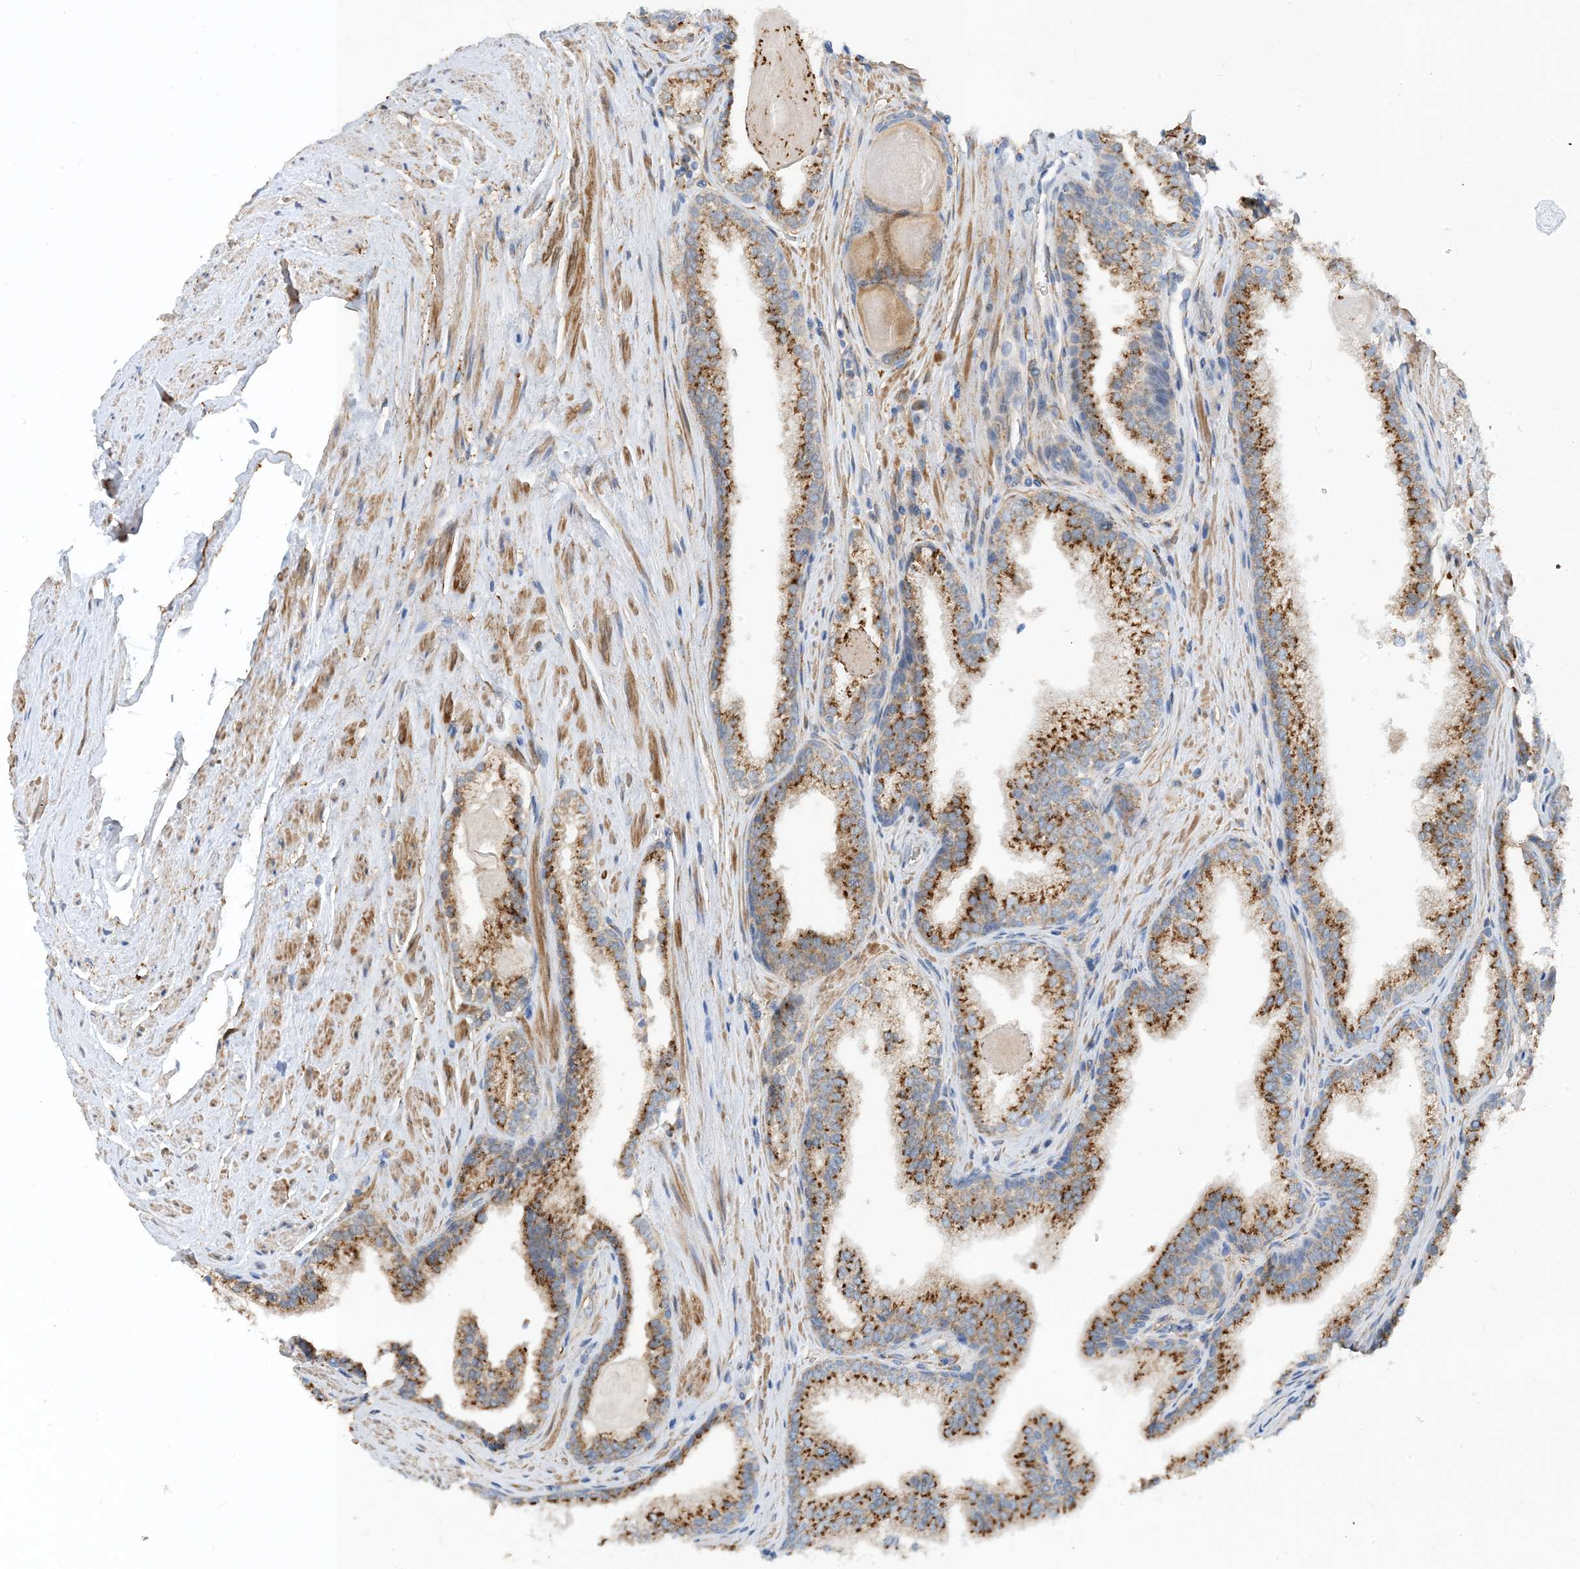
{"staining": {"intensity": "moderate", "quantity": ">75%", "location": "cytoplasmic/membranous"}, "tissue": "prostate cancer", "cell_type": "Tumor cells", "image_type": "cancer", "snomed": [{"axis": "morphology", "description": "Adenocarcinoma, High grade"}, {"axis": "topography", "description": "Prostate"}], "caption": "The histopathology image exhibits immunohistochemical staining of prostate adenocarcinoma (high-grade). There is moderate cytoplasmic/membranous expression is identified in approximately >75% of tumor cells. (IHC, brightfield microscopy, high magnification).", "gene": "EIF2A", "patient": {"sex": "male", "age": 63}}